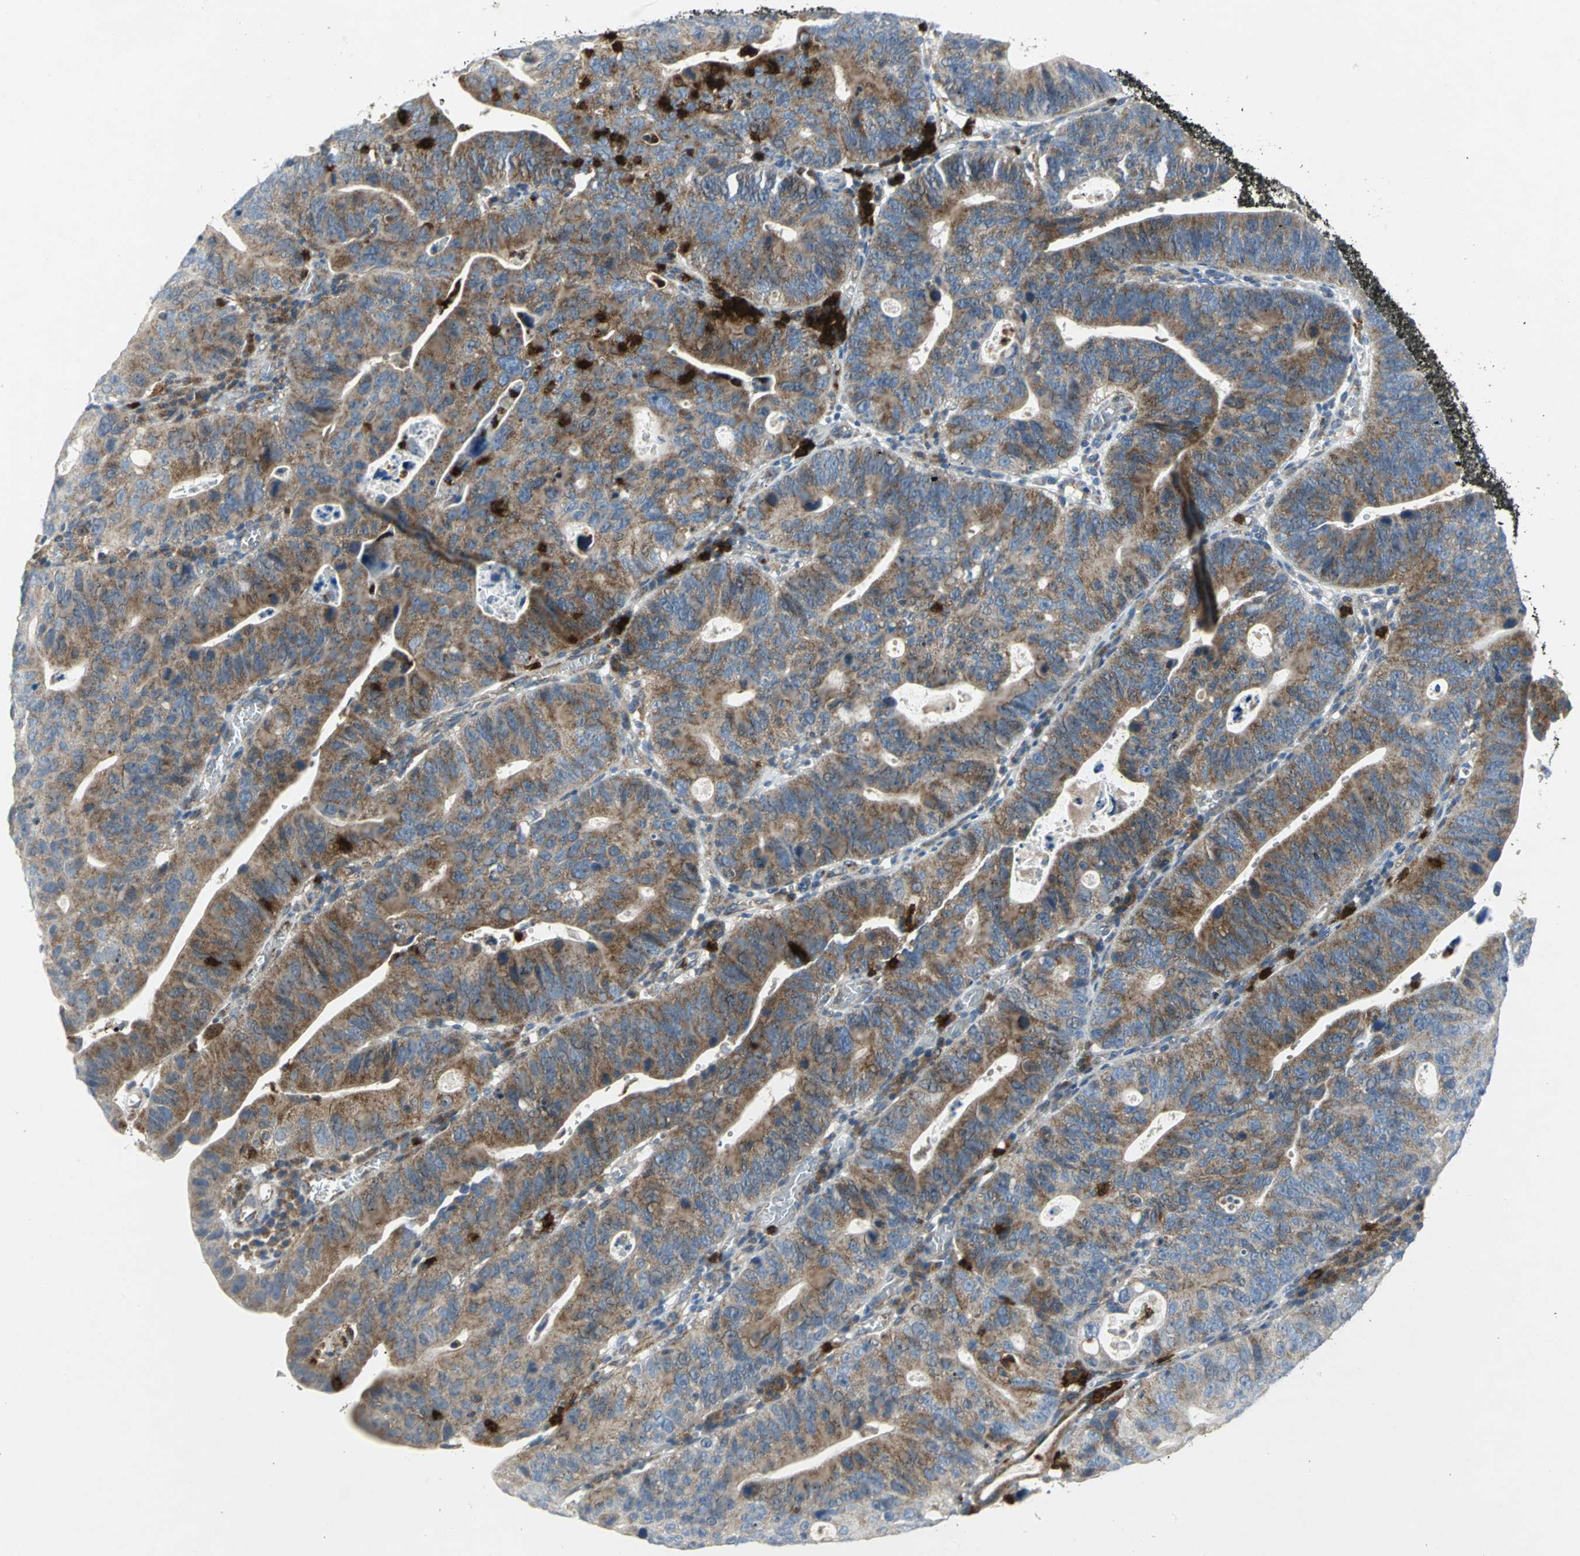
{"staining": {"intensity": "moderate", "quantity": ">75%", "location": "cytoplasmic/membranous"}, "tissue": "stomach cancer", "cell_type": "Tumor cells", "image_type": "cancer", "snomed": [{"axis": "morphology", "description": "Adenocarcinoma, NOS"}, {"axis": "topography", "description": "Stomach"}], "caption": "Human stomach cancer stained for a protein (brown) displays moderate cytoplasmic/membranous positive staining in about >75% of tumor cells.", "gene": "SPPL2B", "patient": {"sex": "male", "age": 59}}